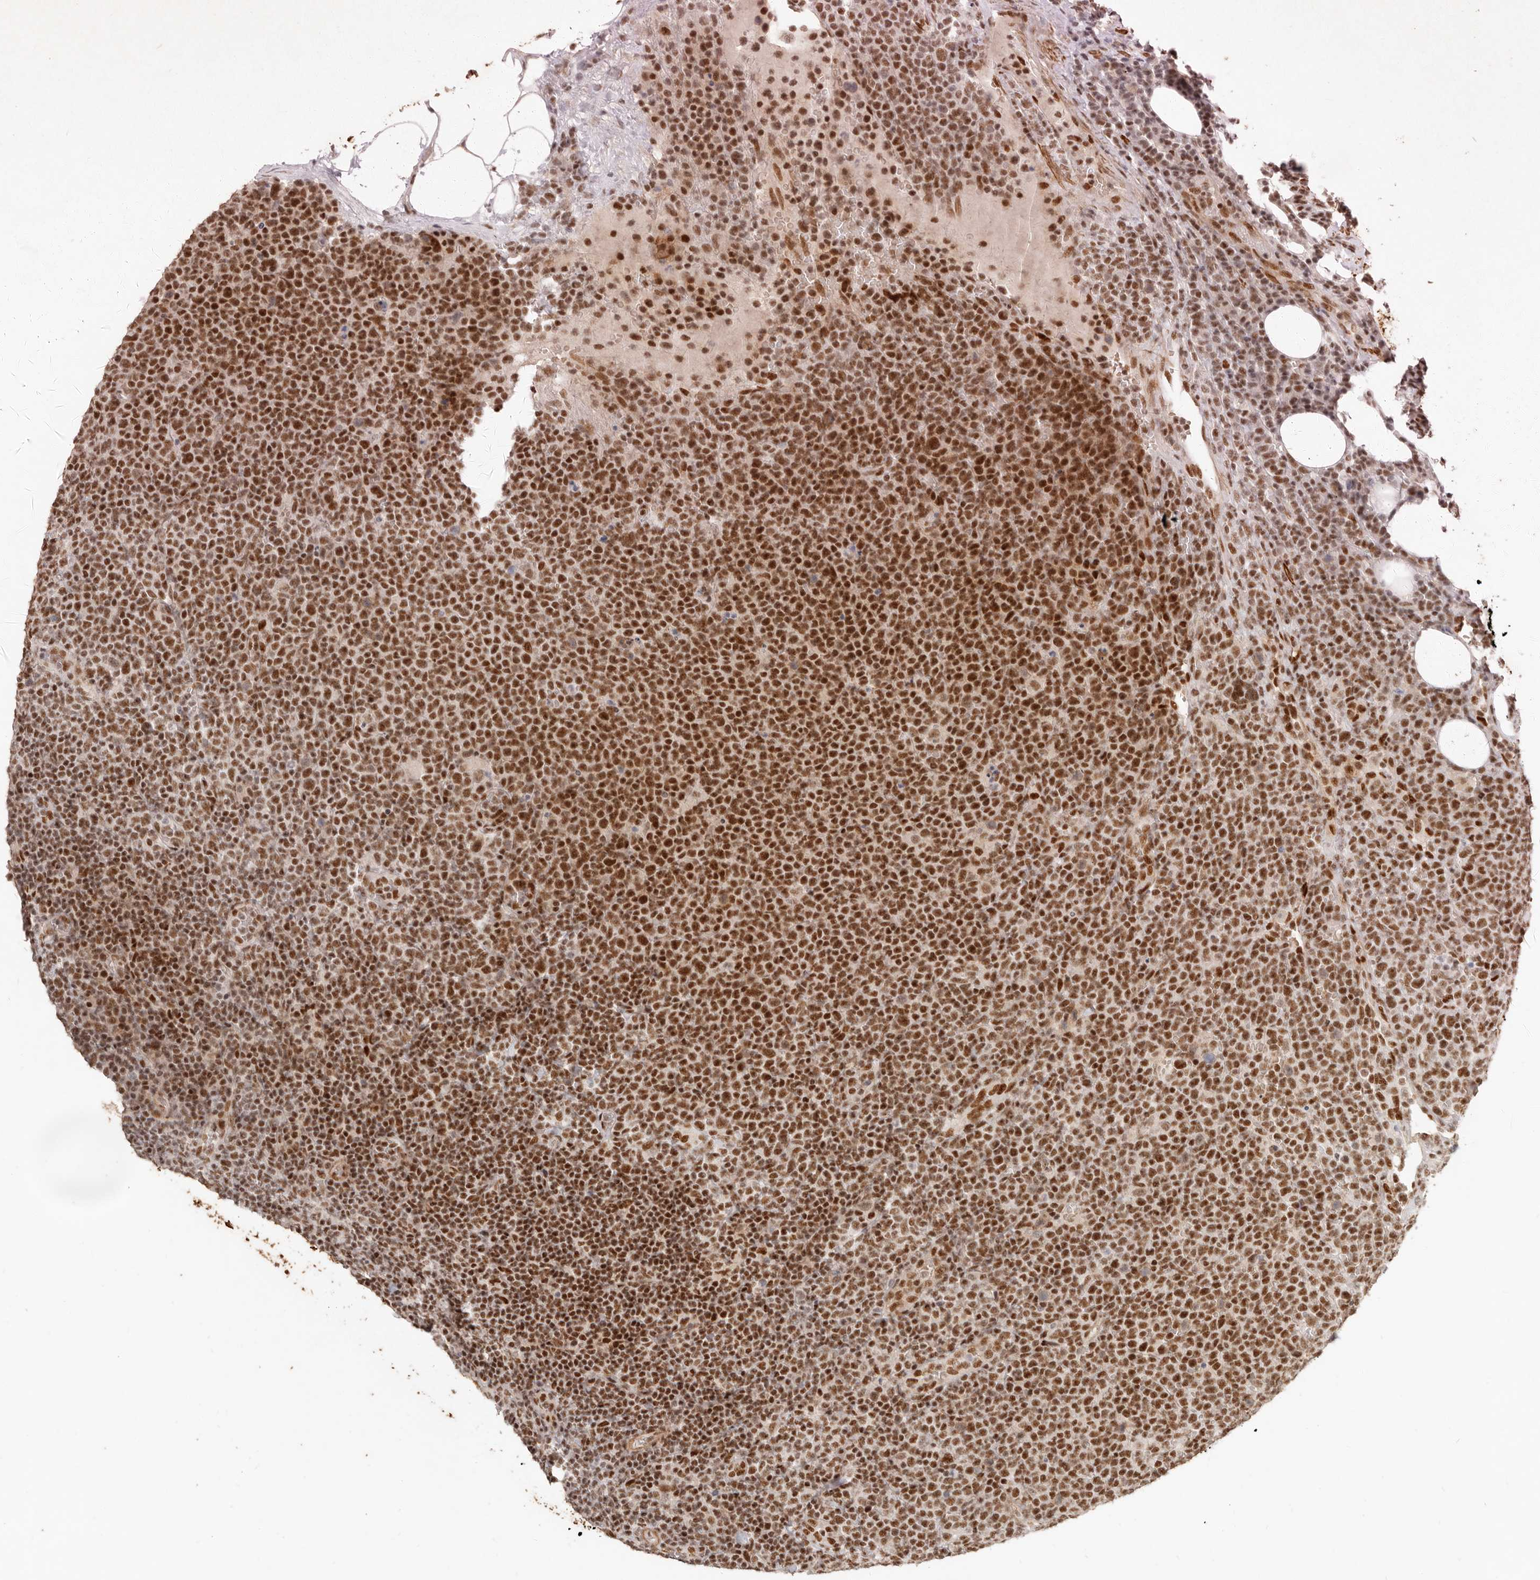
{"staining": {"intensity": "strong", "quantity": ">75%", "location": "nuclear"}, "tissue": "lymphoma", "cell_type": "Tumor cells", "image_type": "cancer", "snomed": [{"axis": "morphology", "description": "Malignant lymphoma, non-Hodgkin's type, High grade"}, {"axis": "topography", "description": "Lymph node"}], "caption": "An immunohistochemistry micrograph of neoplastic tissue is shown. Protein staining in brown shows strong nuclear positivity in high-grade malignant lymphoma, non-Hodgkin's type within tumor cells.", "gene": "GABPA", "patient": {"sex": "male", "age": 61}}